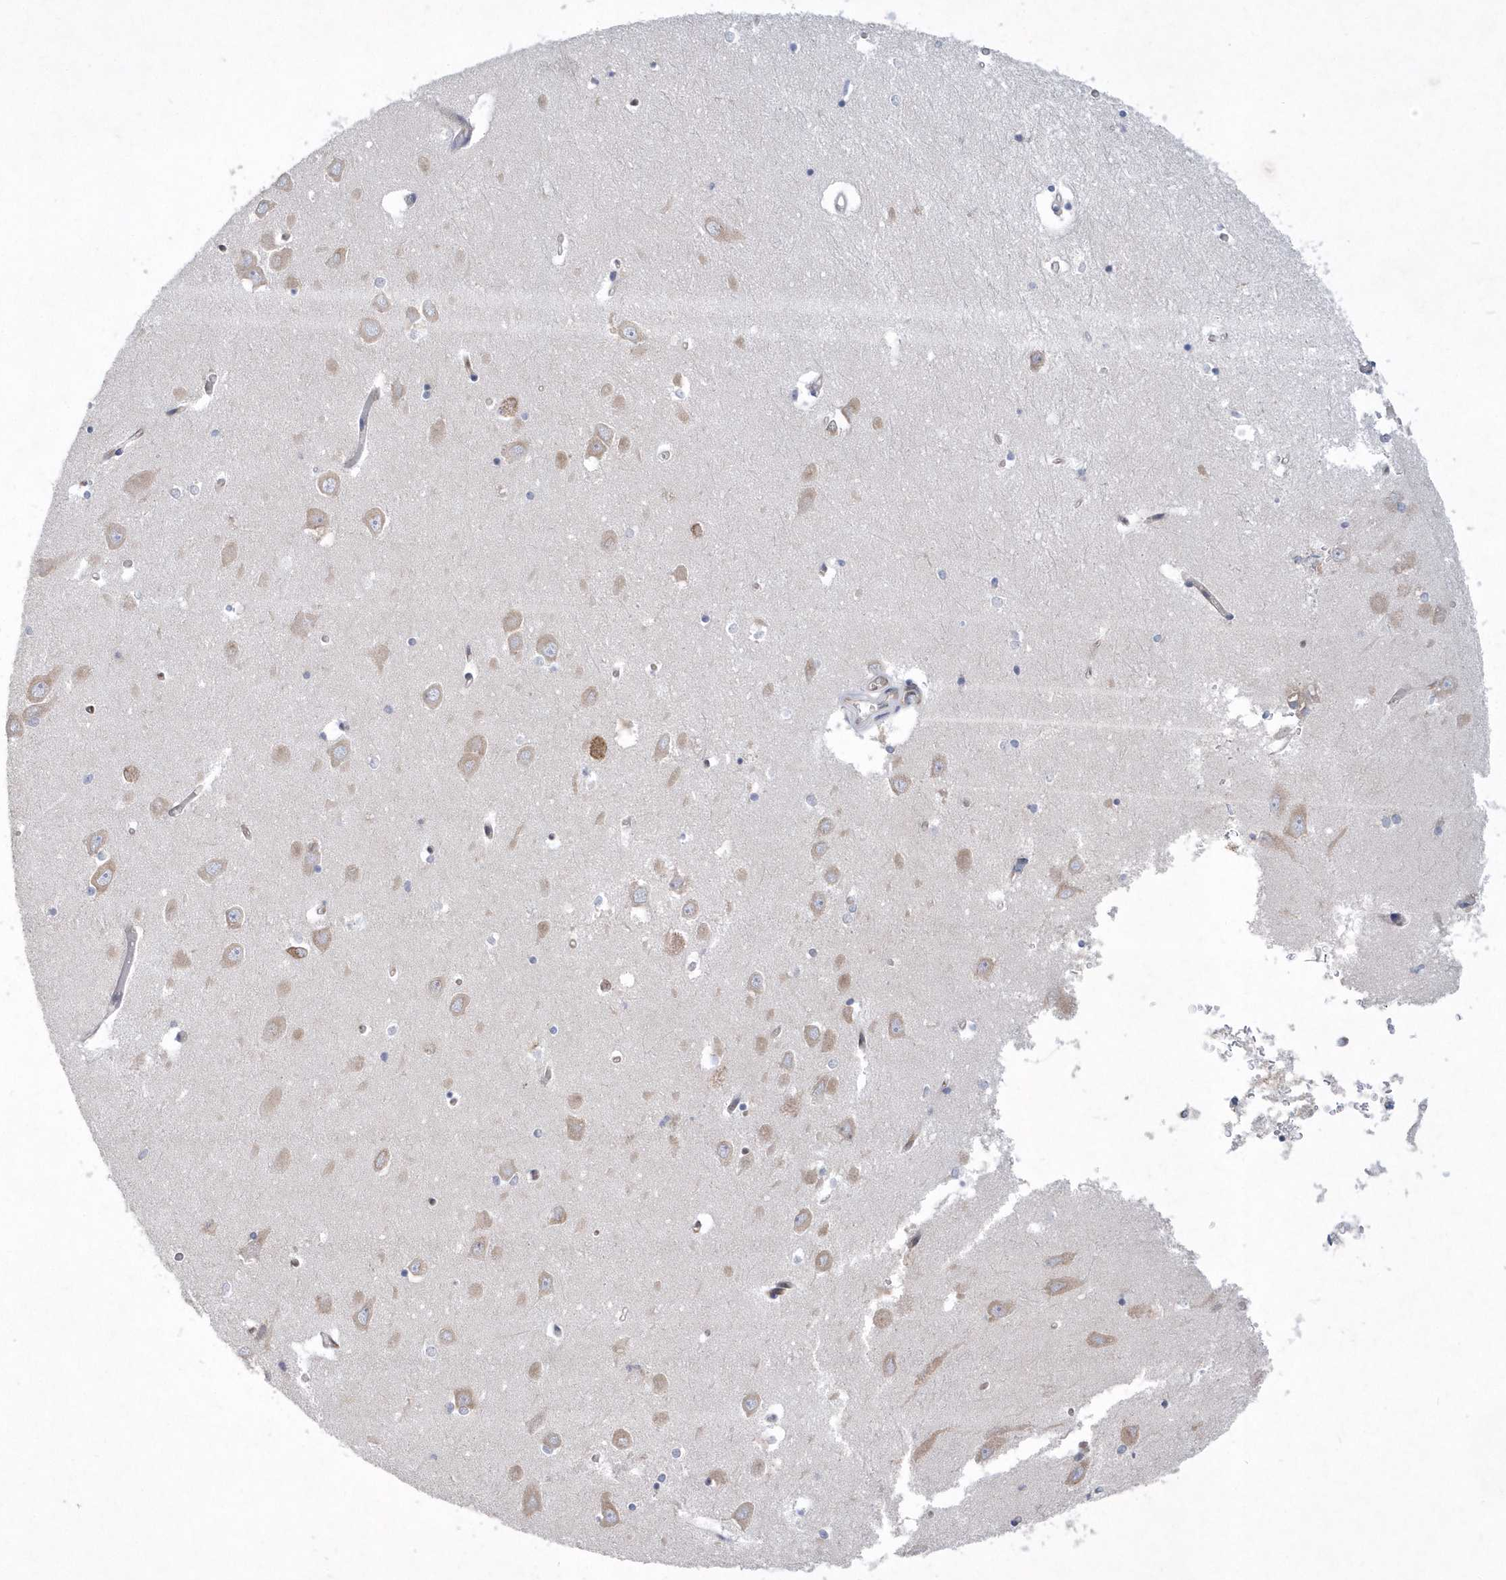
{"staining": {"intensity": "moderate", "quantity": "<25%", "location": "cytoplasmic/membranous"}, "tissue": "hippocampus", "cell_type": "Glial cells", "image_type": "normal", "snomed": [{"axis": "morphology", "description": "Normal tissue, NOS"}, {"axis": "topography", "description": "Hippocampus"}], "caption": "A high-resolution micrograph shows IHC staining of unremarkable hippocampus, which shows moderate cytoplasmic/membranous positivity in approximately <25% of glial cells.", "gene": "DGAT1", "patient": {"sex": "male", "age": 70}}